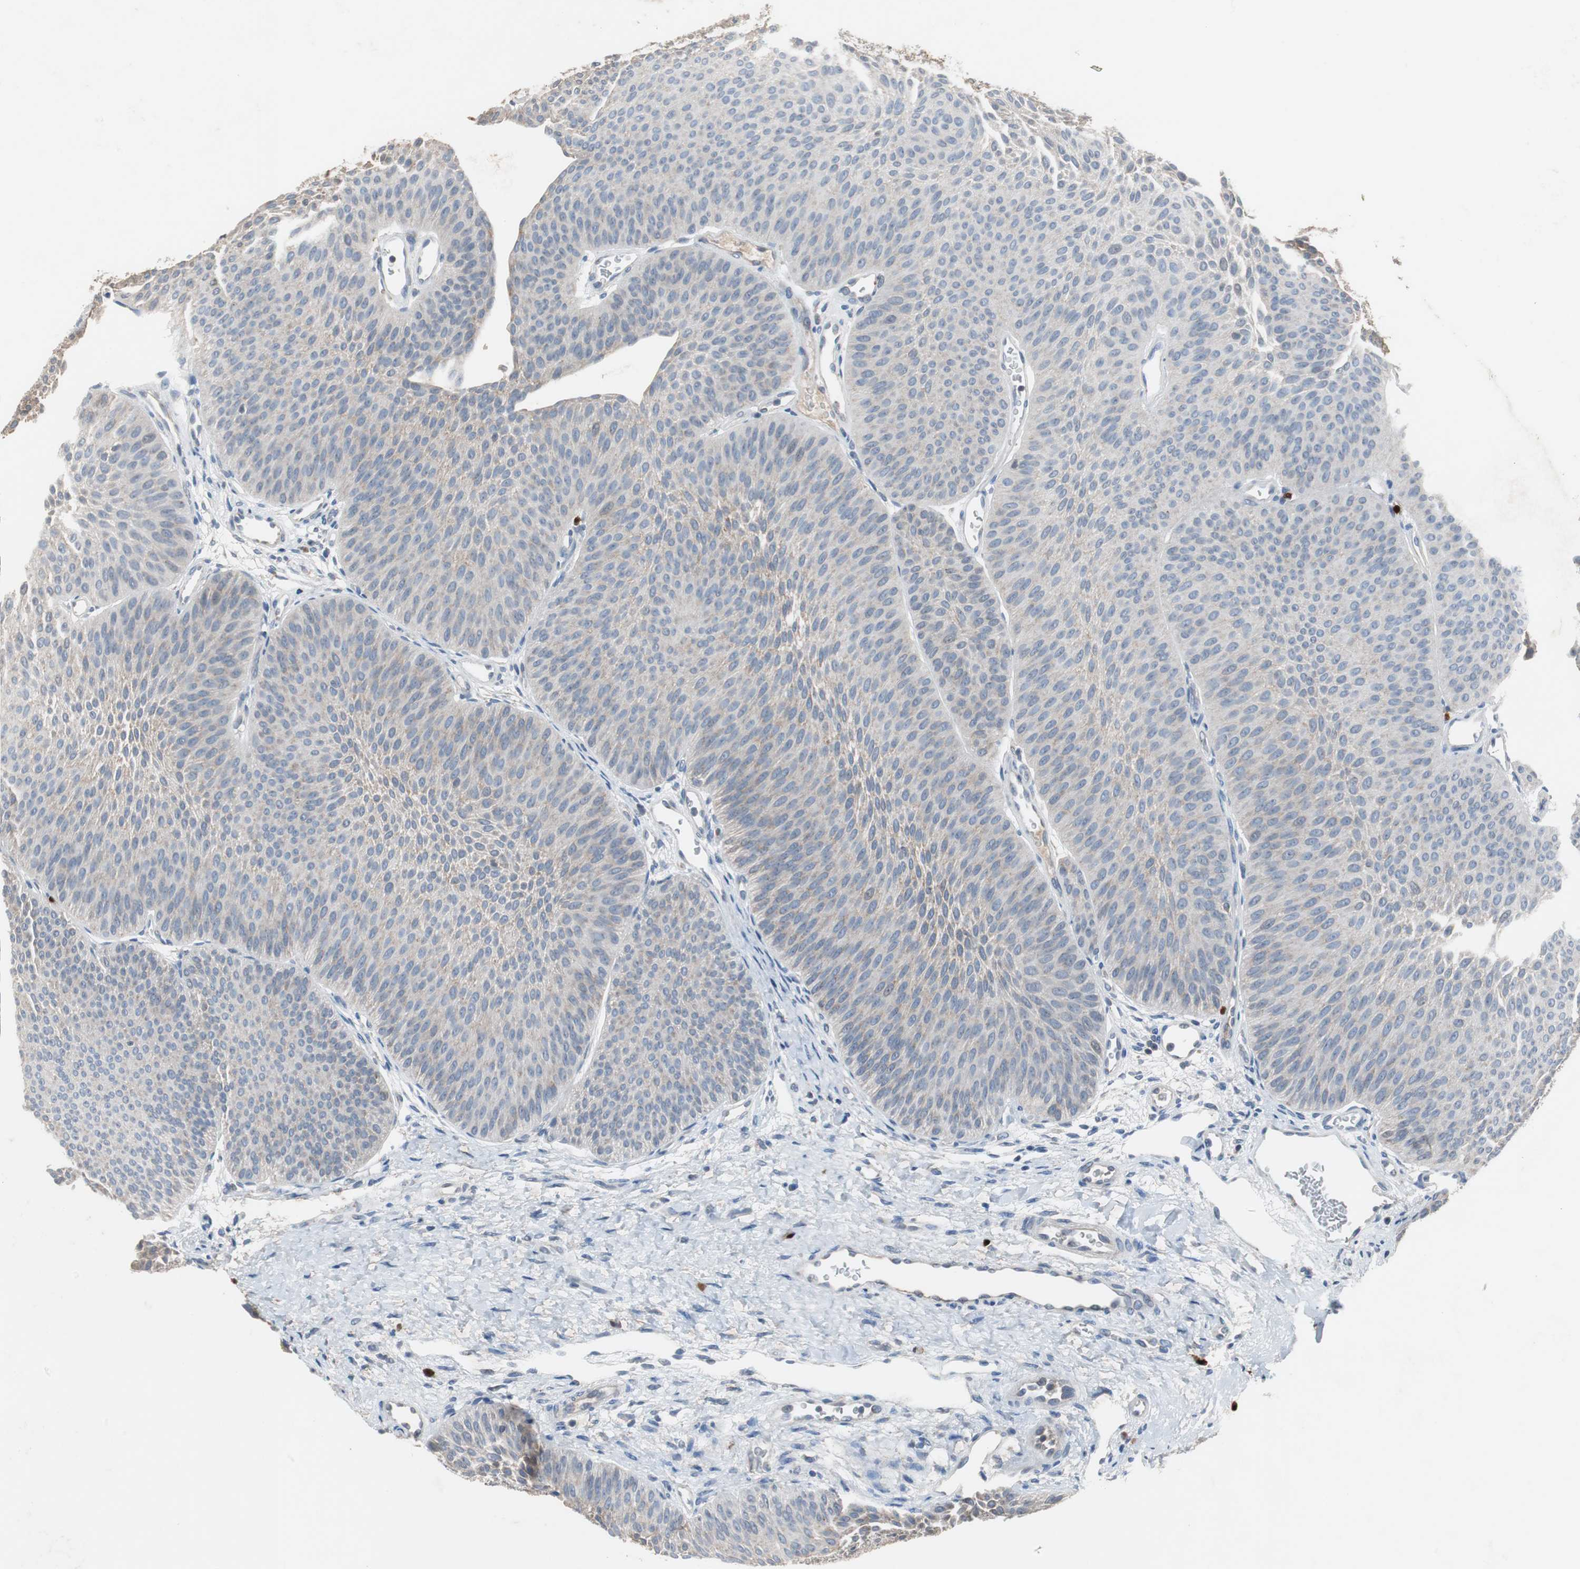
{"staining": {"intensity": "moderate", "quantity": "<25%", "location": "cytoplasmic/membranous"}, "tissue": "urothelial cancer", "cell_type": "Tumor cells", "image_type": "cancer", "snomed": [{"axis": "morphology", "description": "Urothelial carcinoma, Low grade"}, {"axis": "topography", "description": "Urinary bladder"}], "caption": "Immunohistochemistry (DAB (3,3'-diaminobenzidine)) staining of human urothelial carcinoma (low-grade) demonstrates moderate cytoplasmic/membranous protein expression in about <25% of tumor cells.", "gene": "CALB2", "patient": {"sex": "female", "age": 60}}